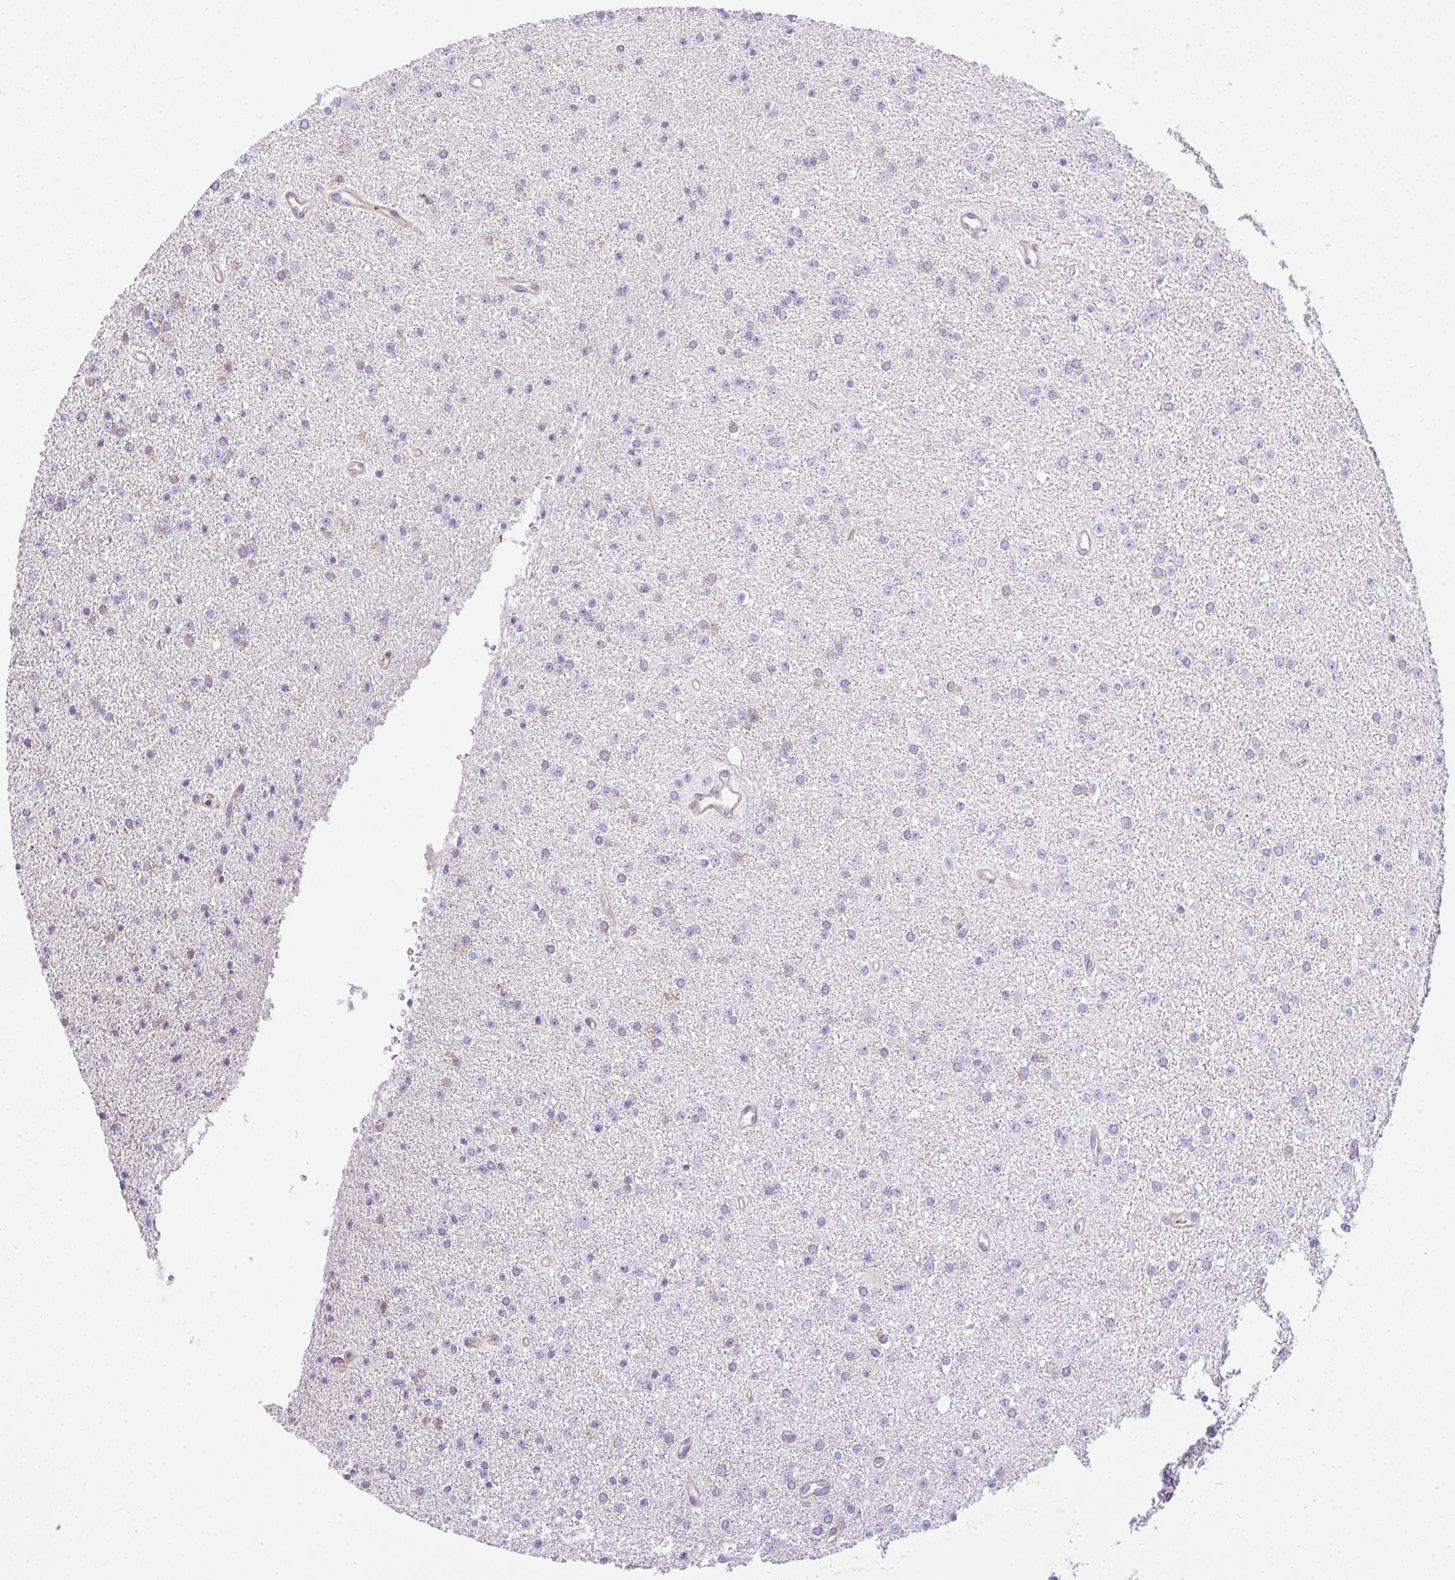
{"staining": {"intensity": "negative", "quantity": "none", "location": "none"}, "tissue": "glioma", "cell_type": "Tumor cells", "image_type": "cancer", "snomed": [{"axis": "morphology", "description": "Glioma, malignant, Low grade"}, {"axis": "topography", "description": "Brain"}], "caption": "Photomicrograph shows no significant protein expression in tumor cells of malignant glioma (low-grade).", "gene": "CCDC142", "patient": {"sex": "female", "age": 34}}